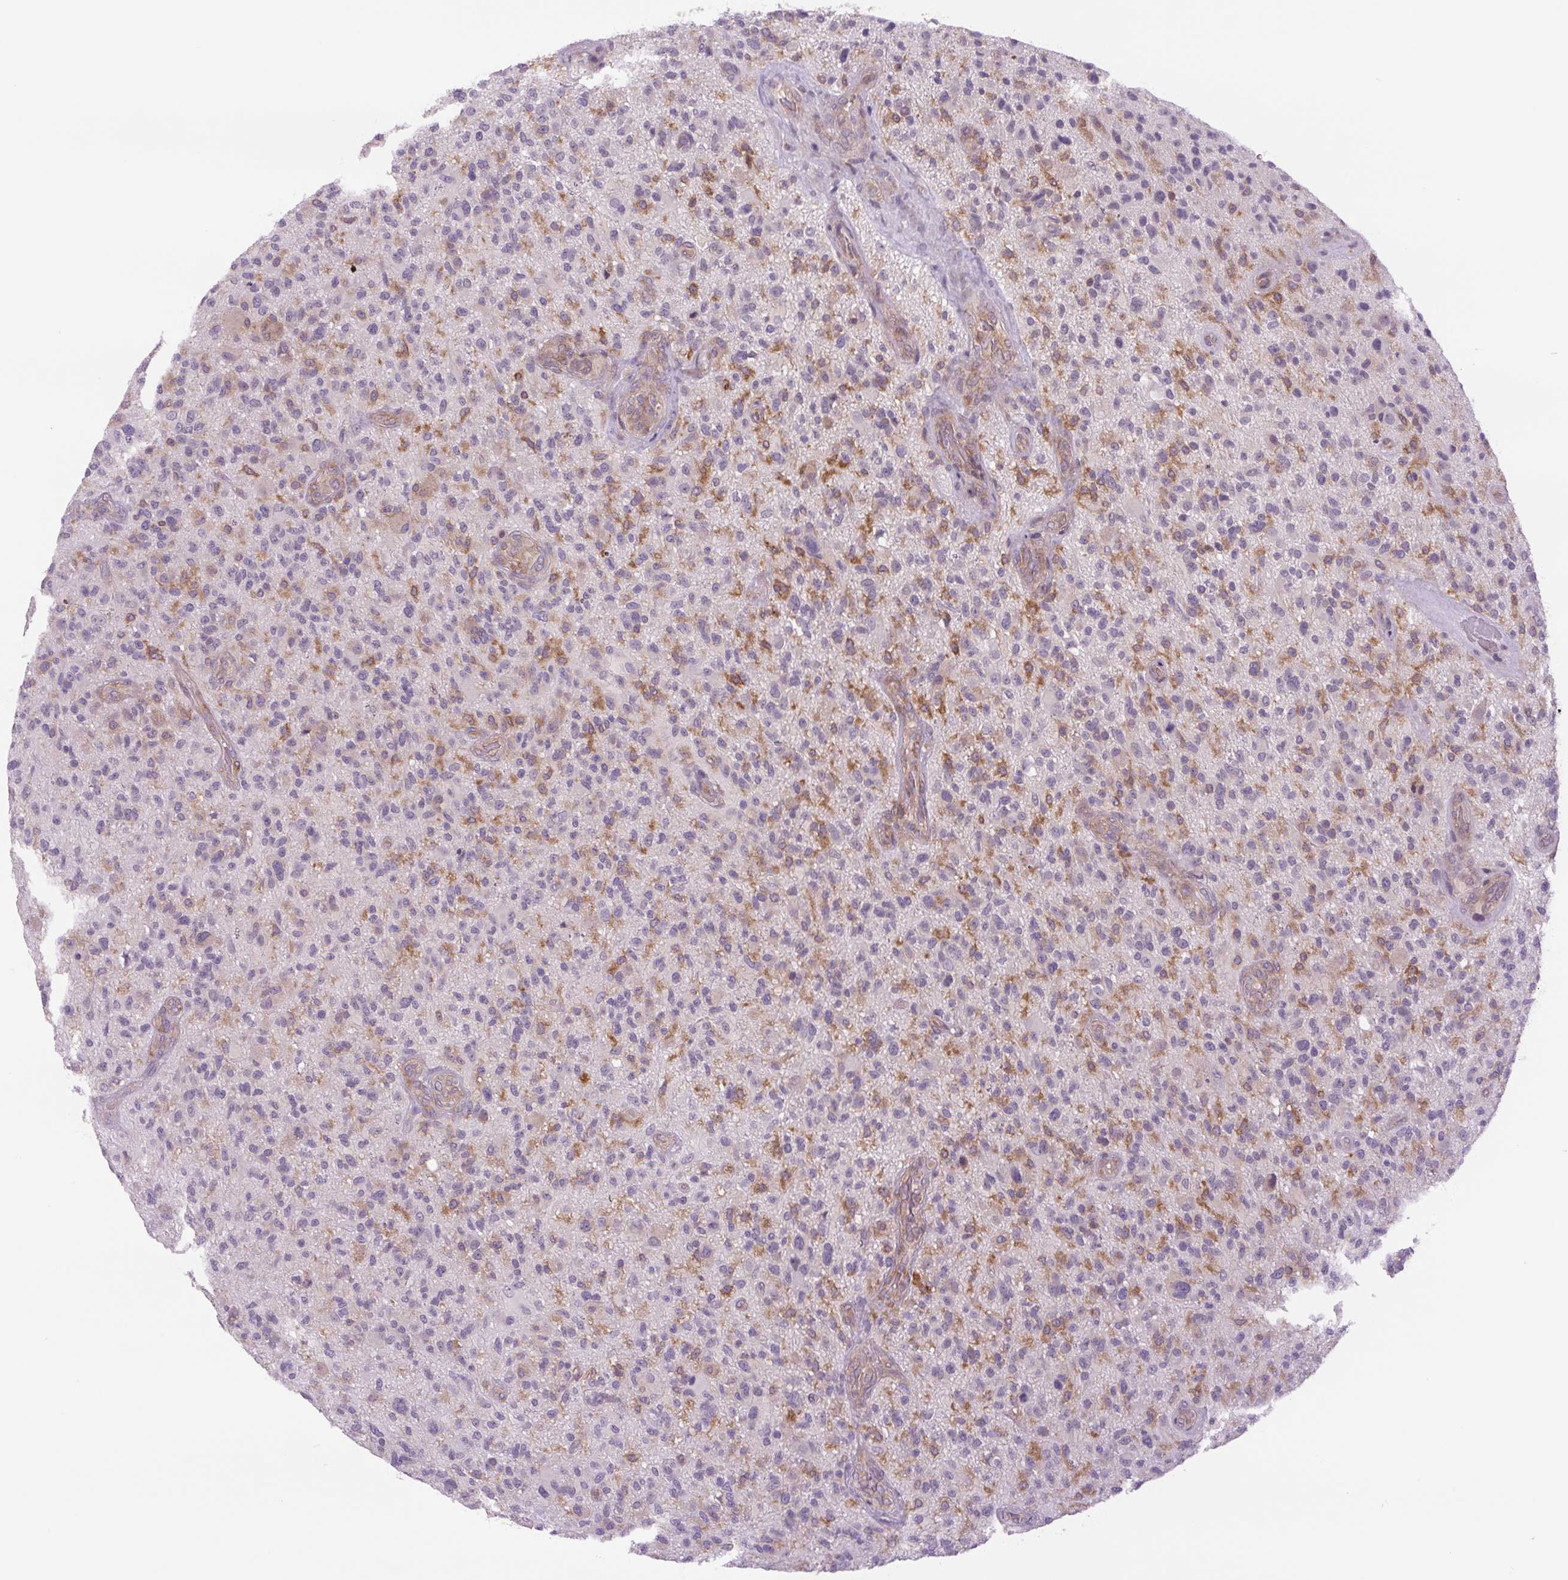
{"staining": {"intensity": "moderate", "quantity": "<25%", "location": "cytoplasmic/membranous"}, "tissue": "glioma", "cell_type": "Tumor cells", "image_type": "cancer", "snomed": [{"axis": "morphology", "description": "Glioma, malignant, High grade"}, {"axis": "topography", "description": "Brain"}], "caption": "Protein expression analysis of malignant glioma (high-grade) shows moderate cytoplasmic/membranous positivity in about <25% of tumor cells.", "gene": "MINK1", "patient": {"sex": "male", "age": 47}}